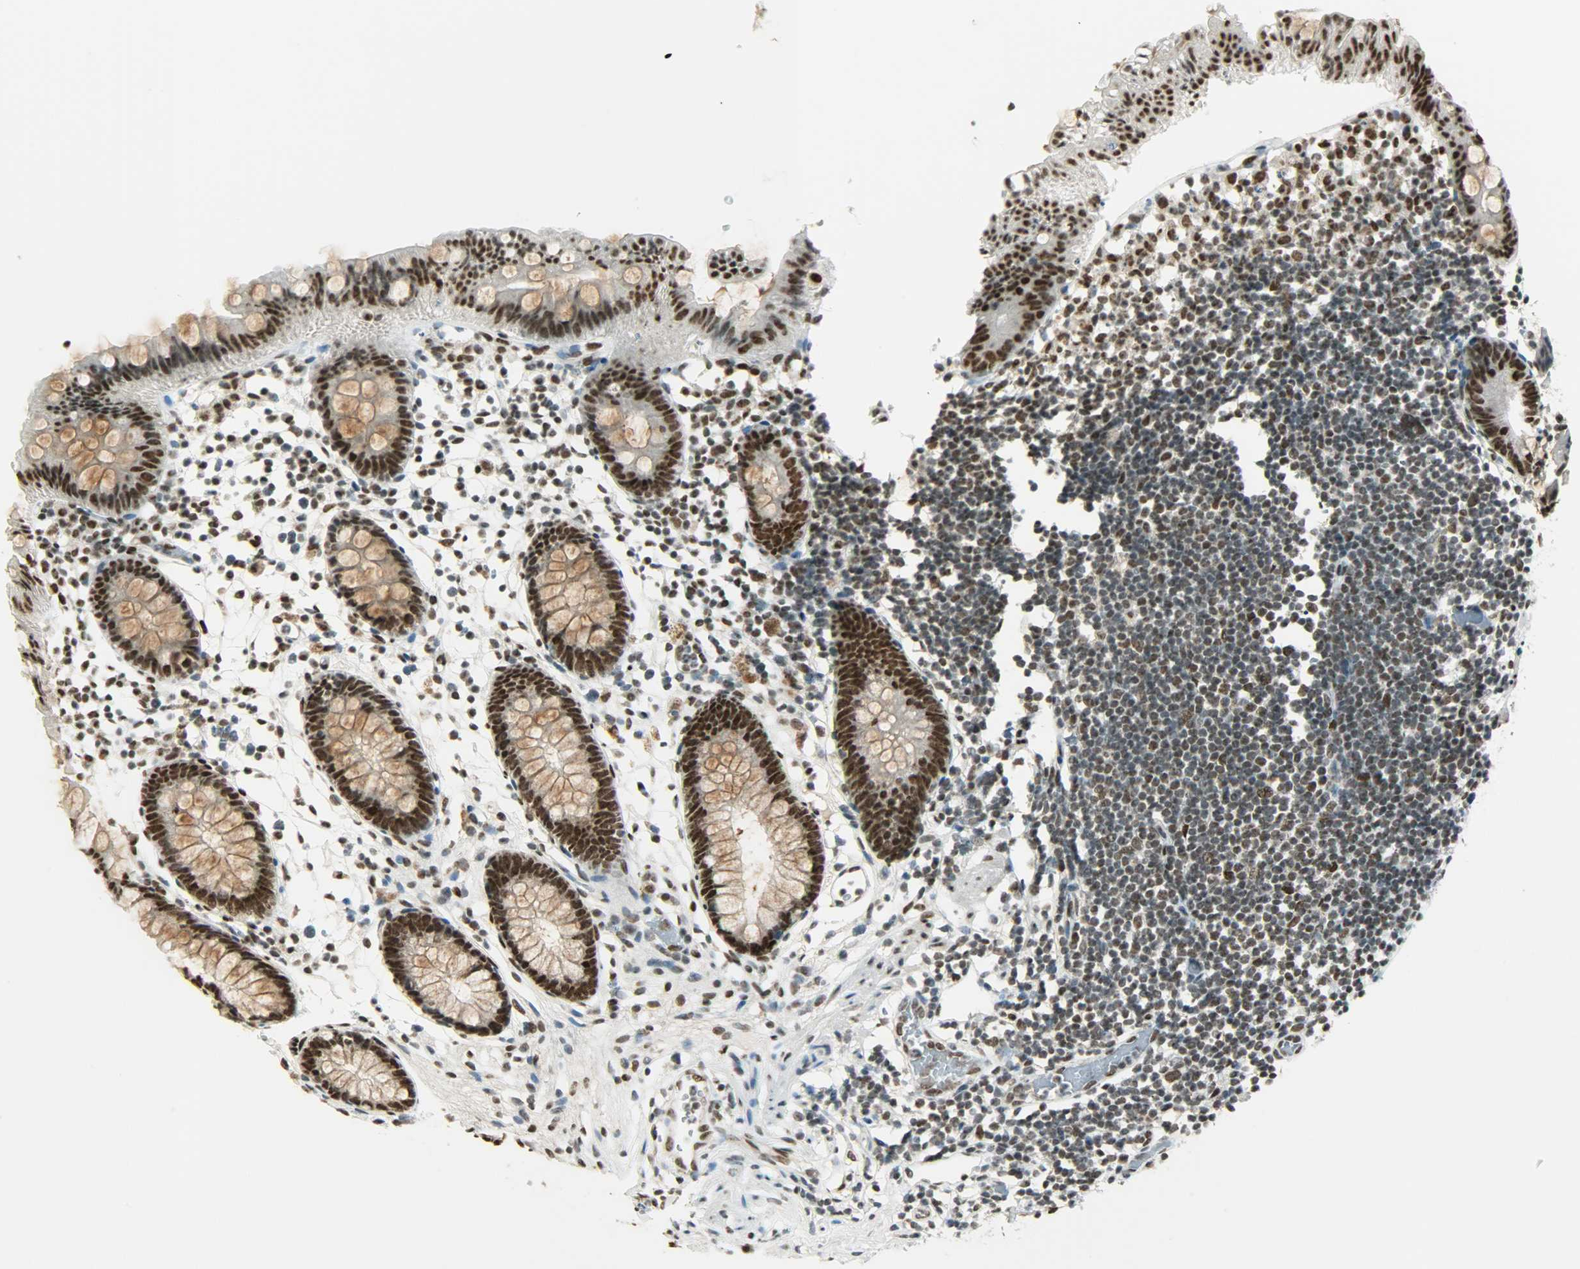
{"staining": {"intensity": "strong", "quantity": ">75%", "location": "nuclear"}, "tissue": "appendix", "cell_type": "Glandular cells", "image_type": "normal", "snomed": [{"axis": "morphology", "description": "Normal tissue, NOS"}, {"axis": "topography", "description": "Appendix"}], "caption": "Appendix stained for a protein exhibits strong nuclear positivity in glandular cells.", "gene": "MYEF2", "patient": {"sex": "male", "age": 38}}